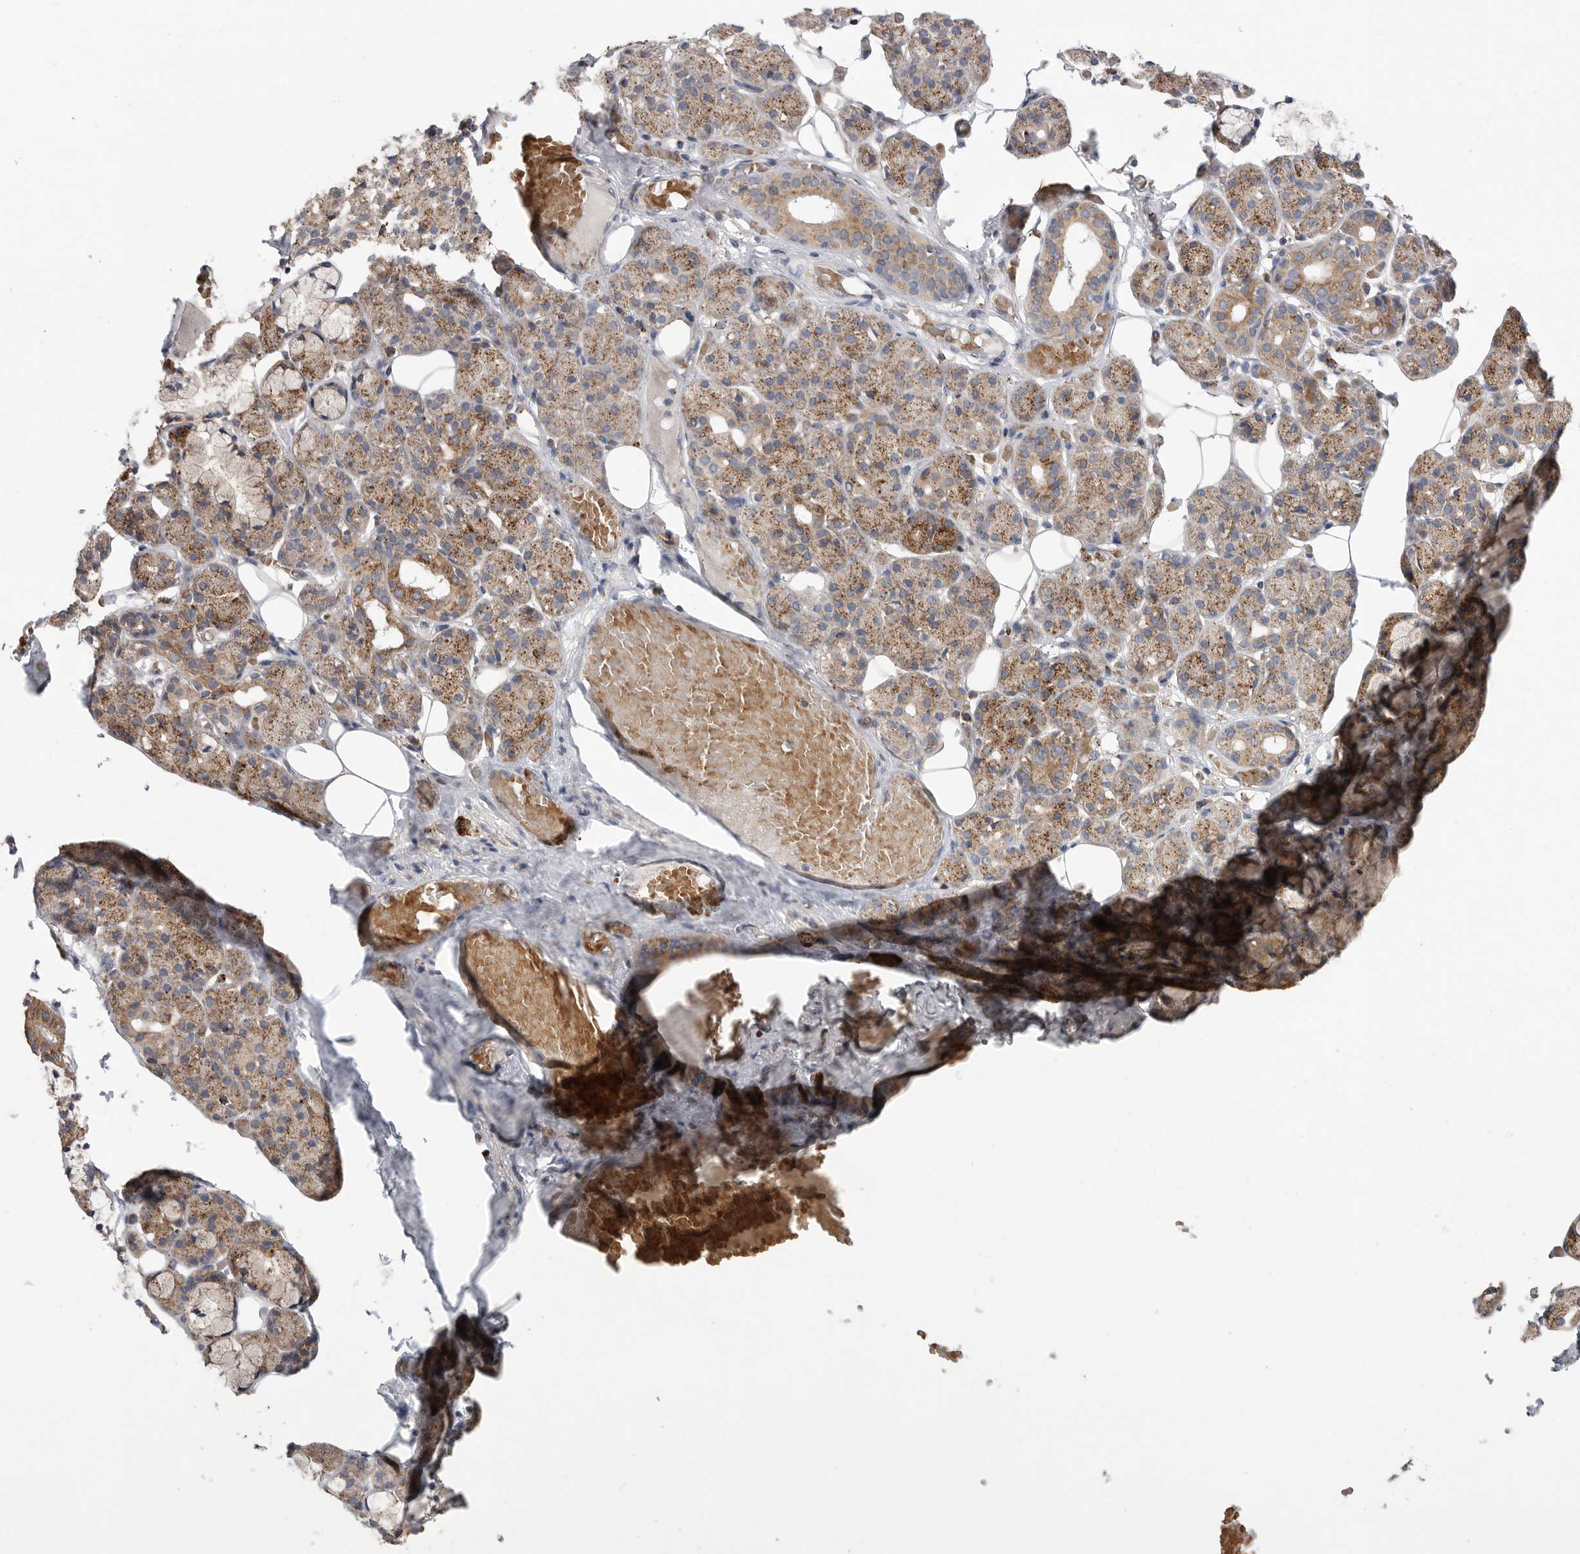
{"staining": {"intensity": "moderate", "quantity": ">75%", "location": "cytoplasmic/membranous"}, "tissue": "salivary gland", "cell_type": "Glandular cells", "image_type": "normal", "snomed": [{"axis": "morphology", "description": "Normal tissue, NOS"}, {"axis": "topography", "description": "Salivary gland"}], "caption": "Moderate cytoplasmic/membranous expression for a protein is appreciated in approximately >75% of glandular cells of normal salivary gland using immunohistochemistry.", "gene": "GALNS", "patient": {"sex": "male", "age": 63}}